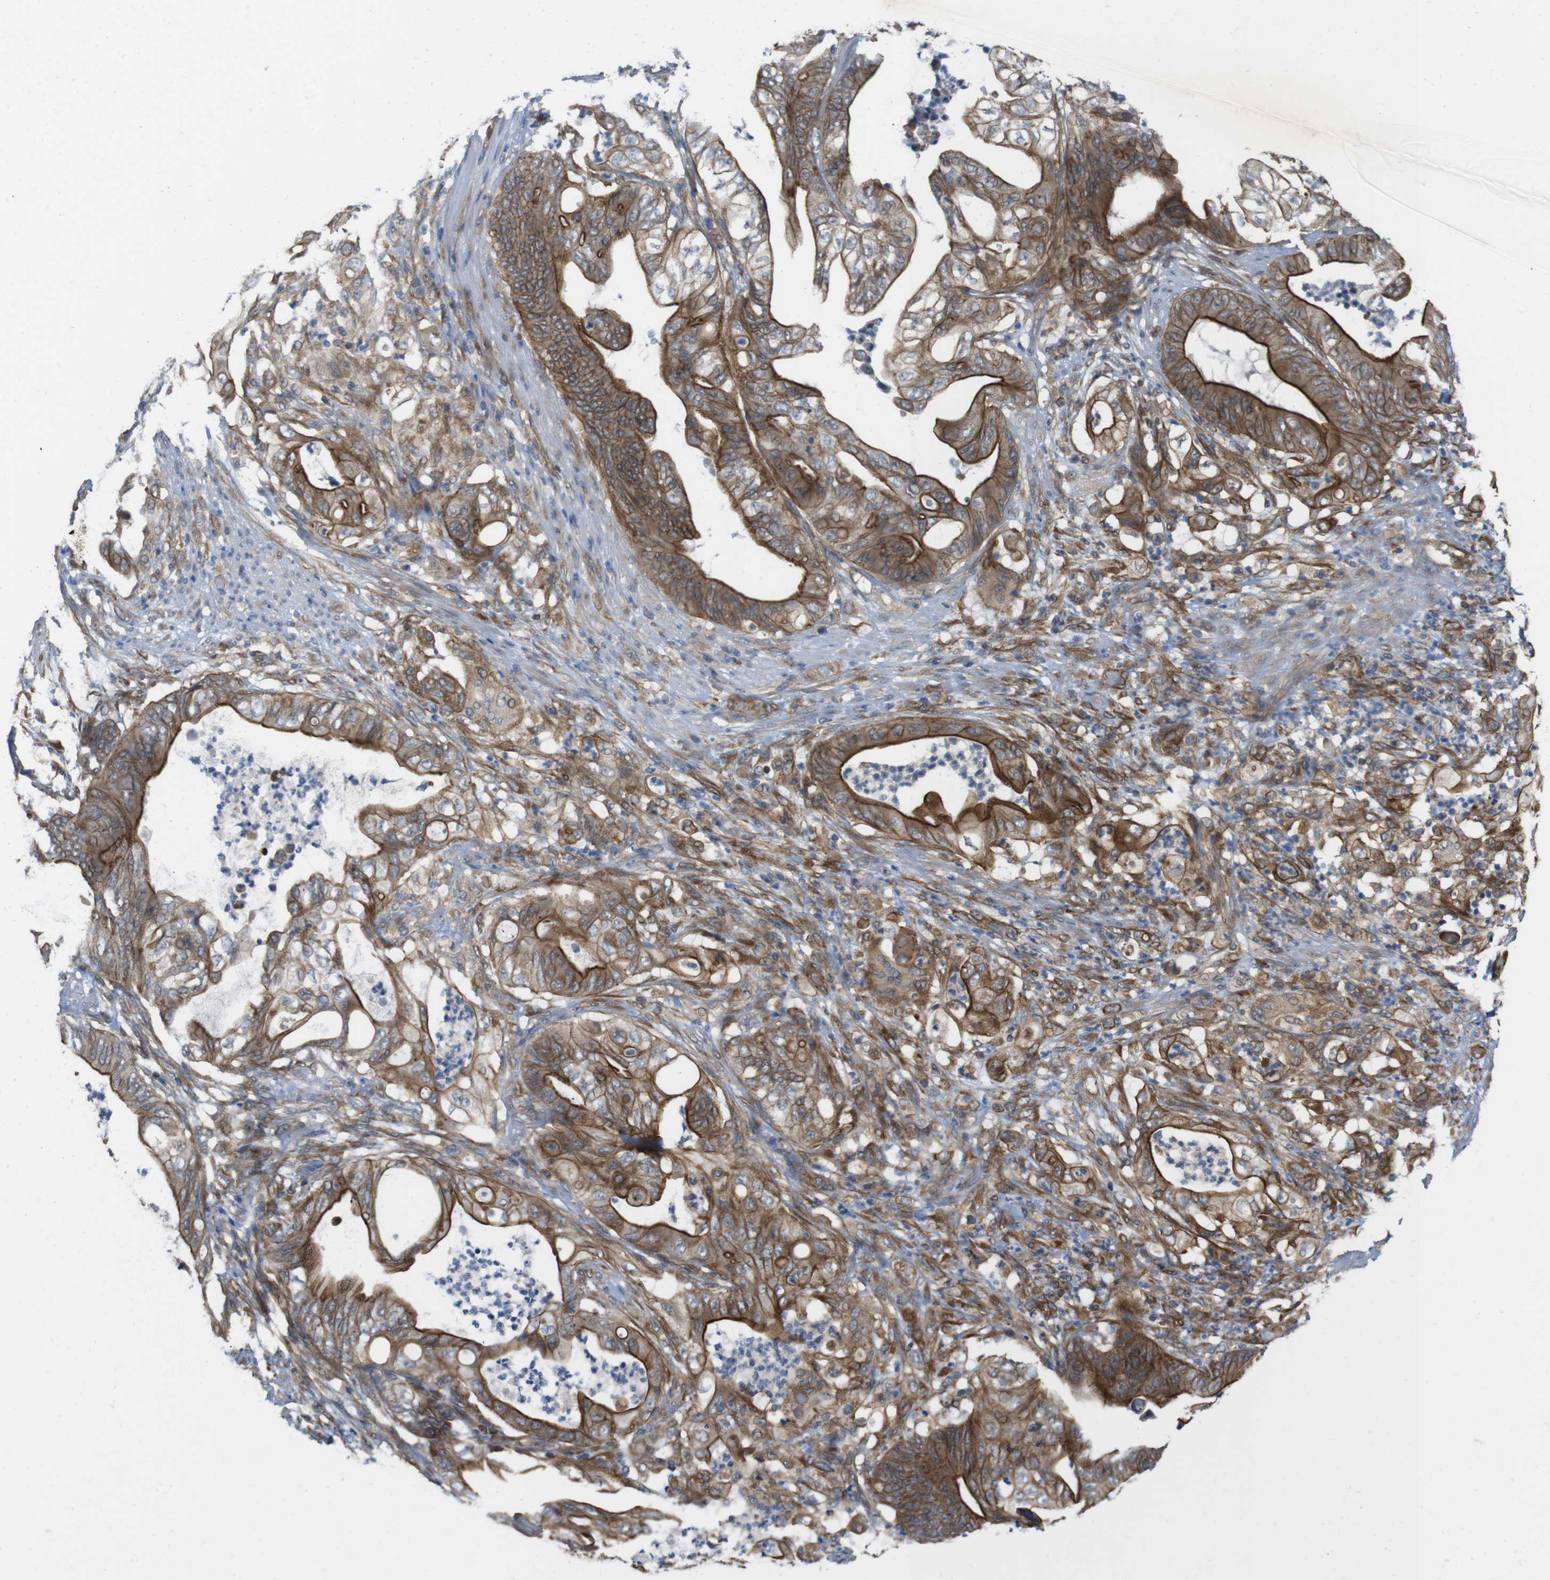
{"staining": {"intensity": "strong", "quantity": ">75%", "location": "cytoplasmic/membranous"}, "tissue": "stomach cancer", "cell_type": "Tumor cells", "image_type": "cancer", "snomed": [{"axis": "morphology", "description": "Adenocarcinoma, NOS"}, {"axis": "topography", "description": "Stomach"}], "caption": "Immunohistochemical staining of human stomach cancer (adenocarcinoma) shows high levels of strong cytoplasmic/membranous expression in about >75% of tumor cells. Using DAB (3,3'-diaminobenzidine) (brown) and hematoxylin (blue) stains, captured at high magnification using brightfield microscopy.", "gene": "ZDHHC5", "patient": {"sex": "female", "age": 73}}